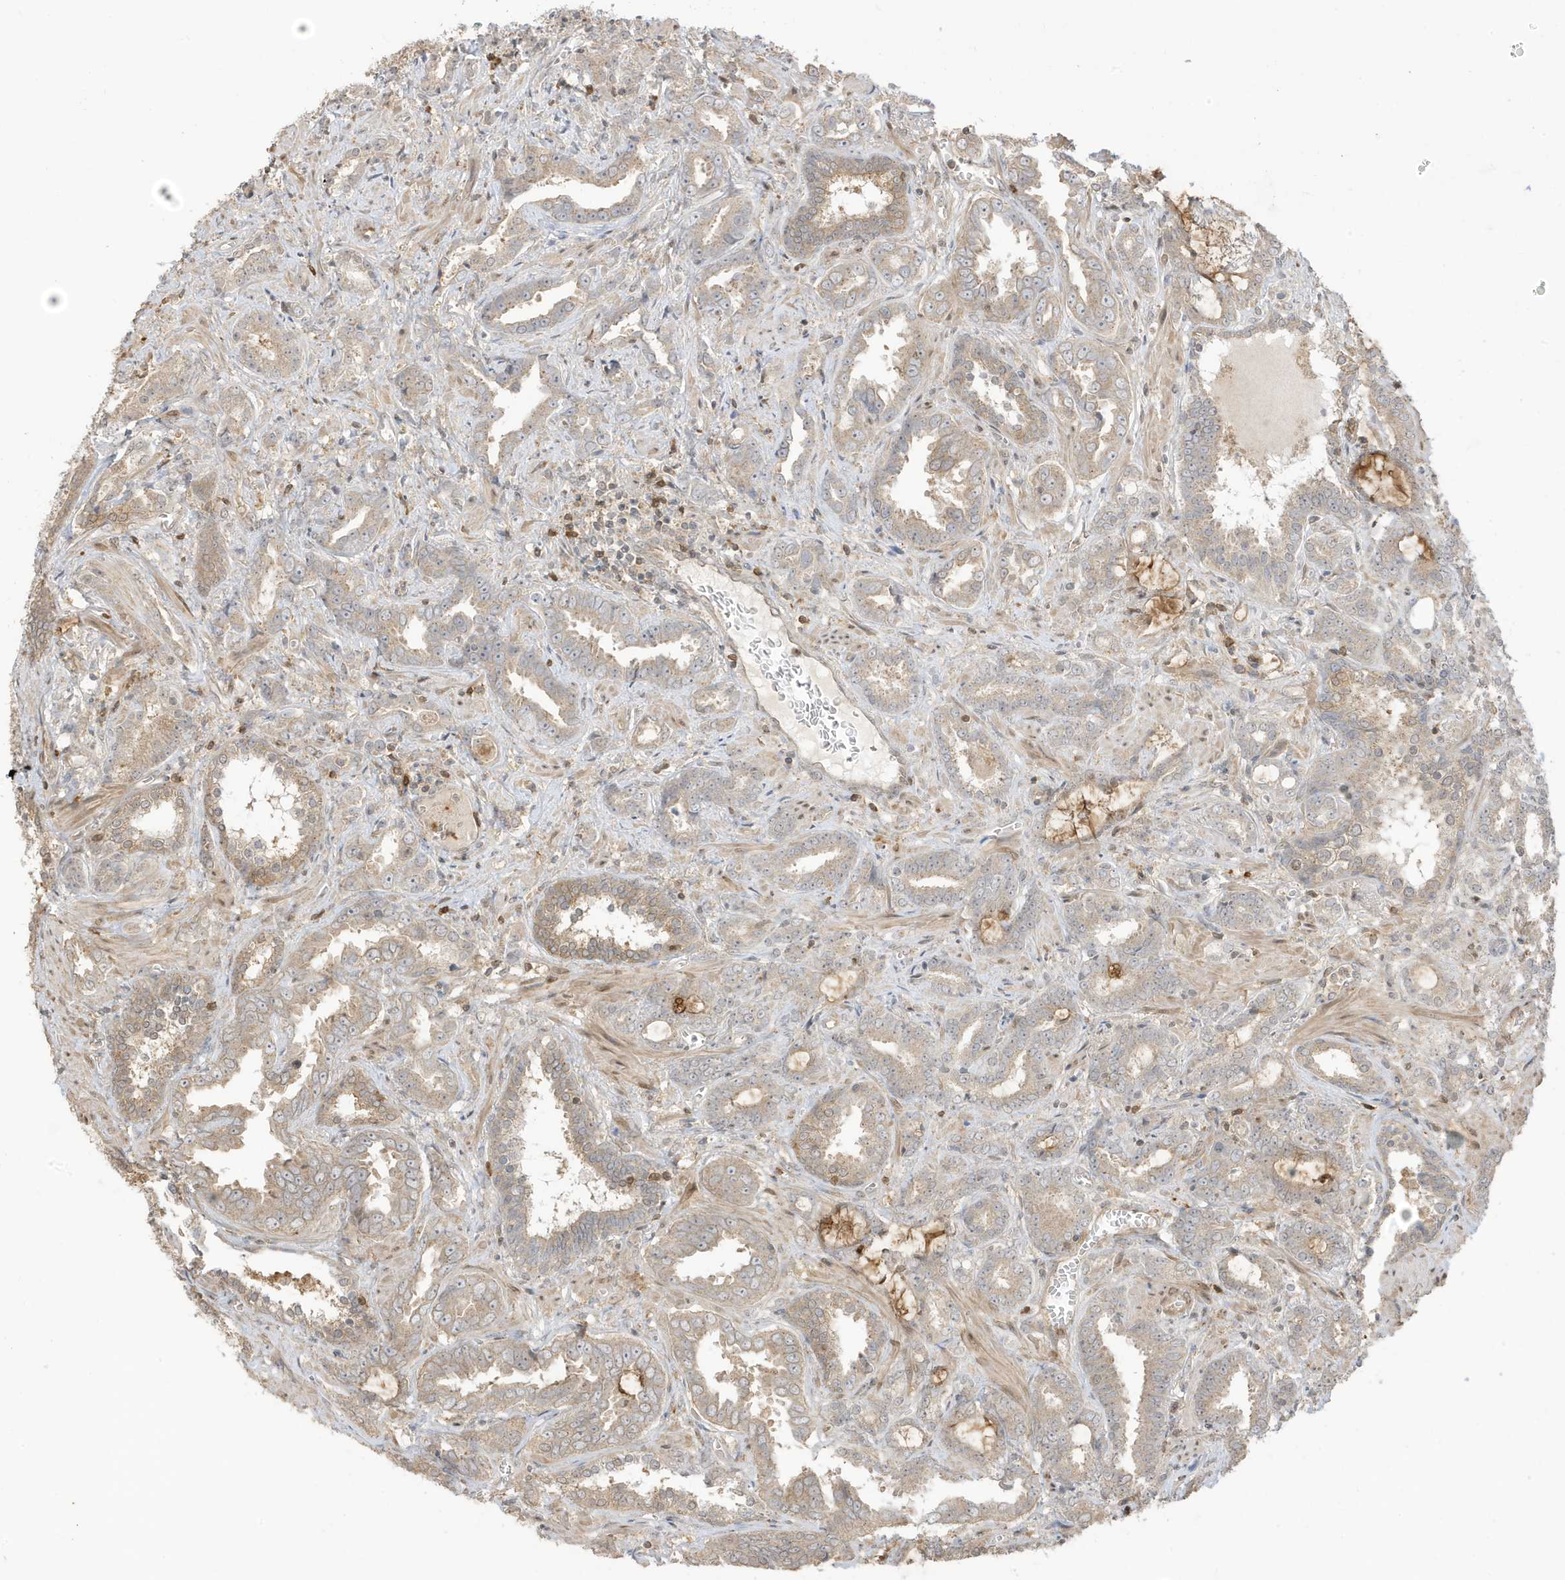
{"staining": {"intensity": "weak", "quantity": ">75%", "location": "cytoplasmic/membranous"}, "tissue": "prostate cancer", "cell_type": "Tumor cells", "image_type": "cancer", "snomed": [{"axis": "morphology", "description": "Adenocarcinoma, High grade"}, {"axis": "topography", "description": "Prostate and seminal vesicle, NOS"}], "caption": "Protein staining demonstrates weak cytoplasmic/membranous staining in approximately >75% of tumor cells in prostate cancer (high-grade adenocarcinoma).", "gene": "TAB3", "patient": {"sex": "male", "age": 67}}